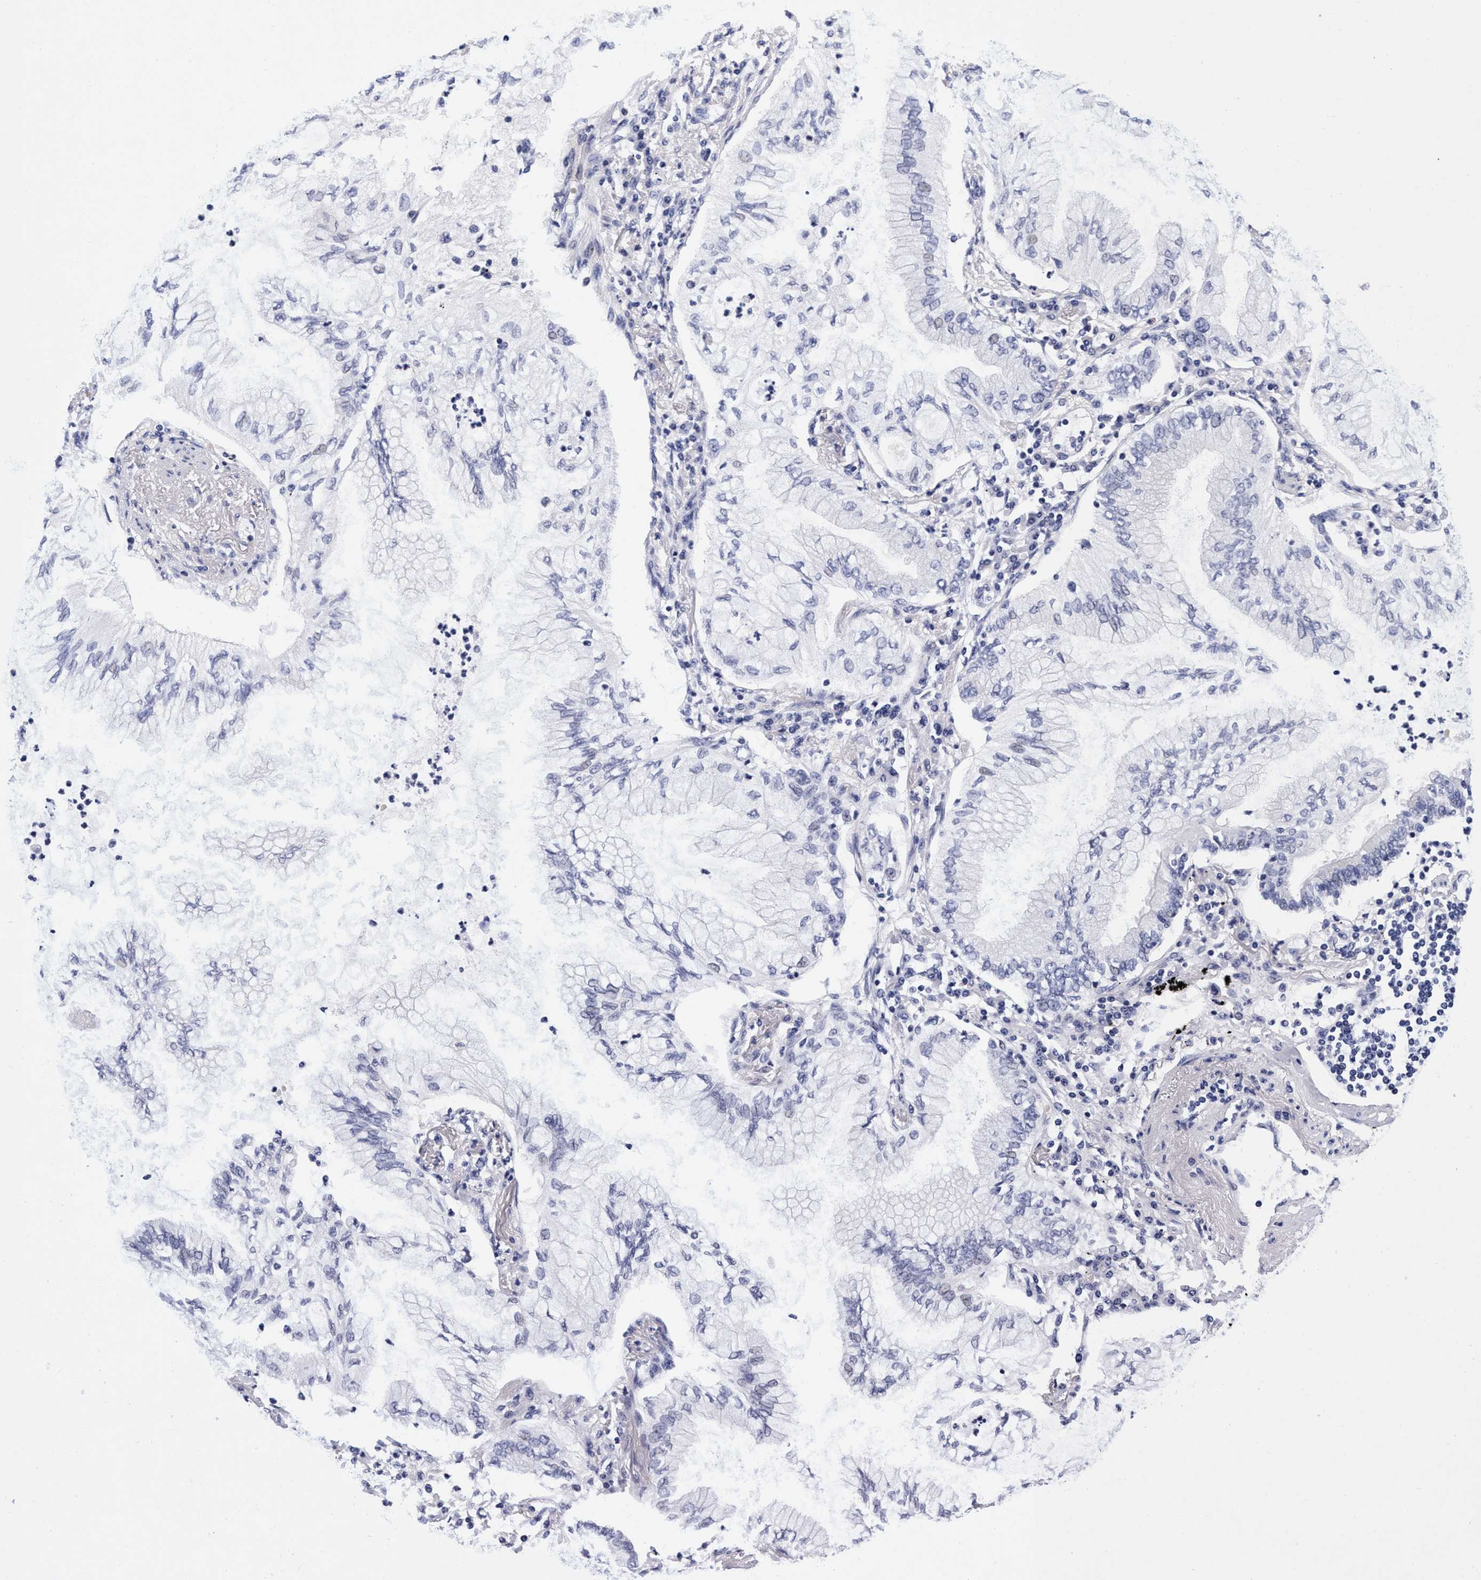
{"staining": {"intensity": "negative", "quantity": "none", "location": "none"}, "tissue": "lung cancer", "cell_type": "Tumor cells", "image_type": "cancer", "snomed": [{"axis": "morphology", "description": "Normal tissue, NOS"}, {"axis": "morphology", "description": "Adenocarcinoma, NOS"}, {"axis": "topography", "description": "Bronchus"}, {"axis": "topography", "description": "Lung"}], "caption": "Immunohistochemistry histopathology image of adenocarcinoma (lung) stained for a protein (brown), which reveals no positivity in tumor cells.", "gene": "PLPPR1", "patient": {"sex": "female", "age": 70}}